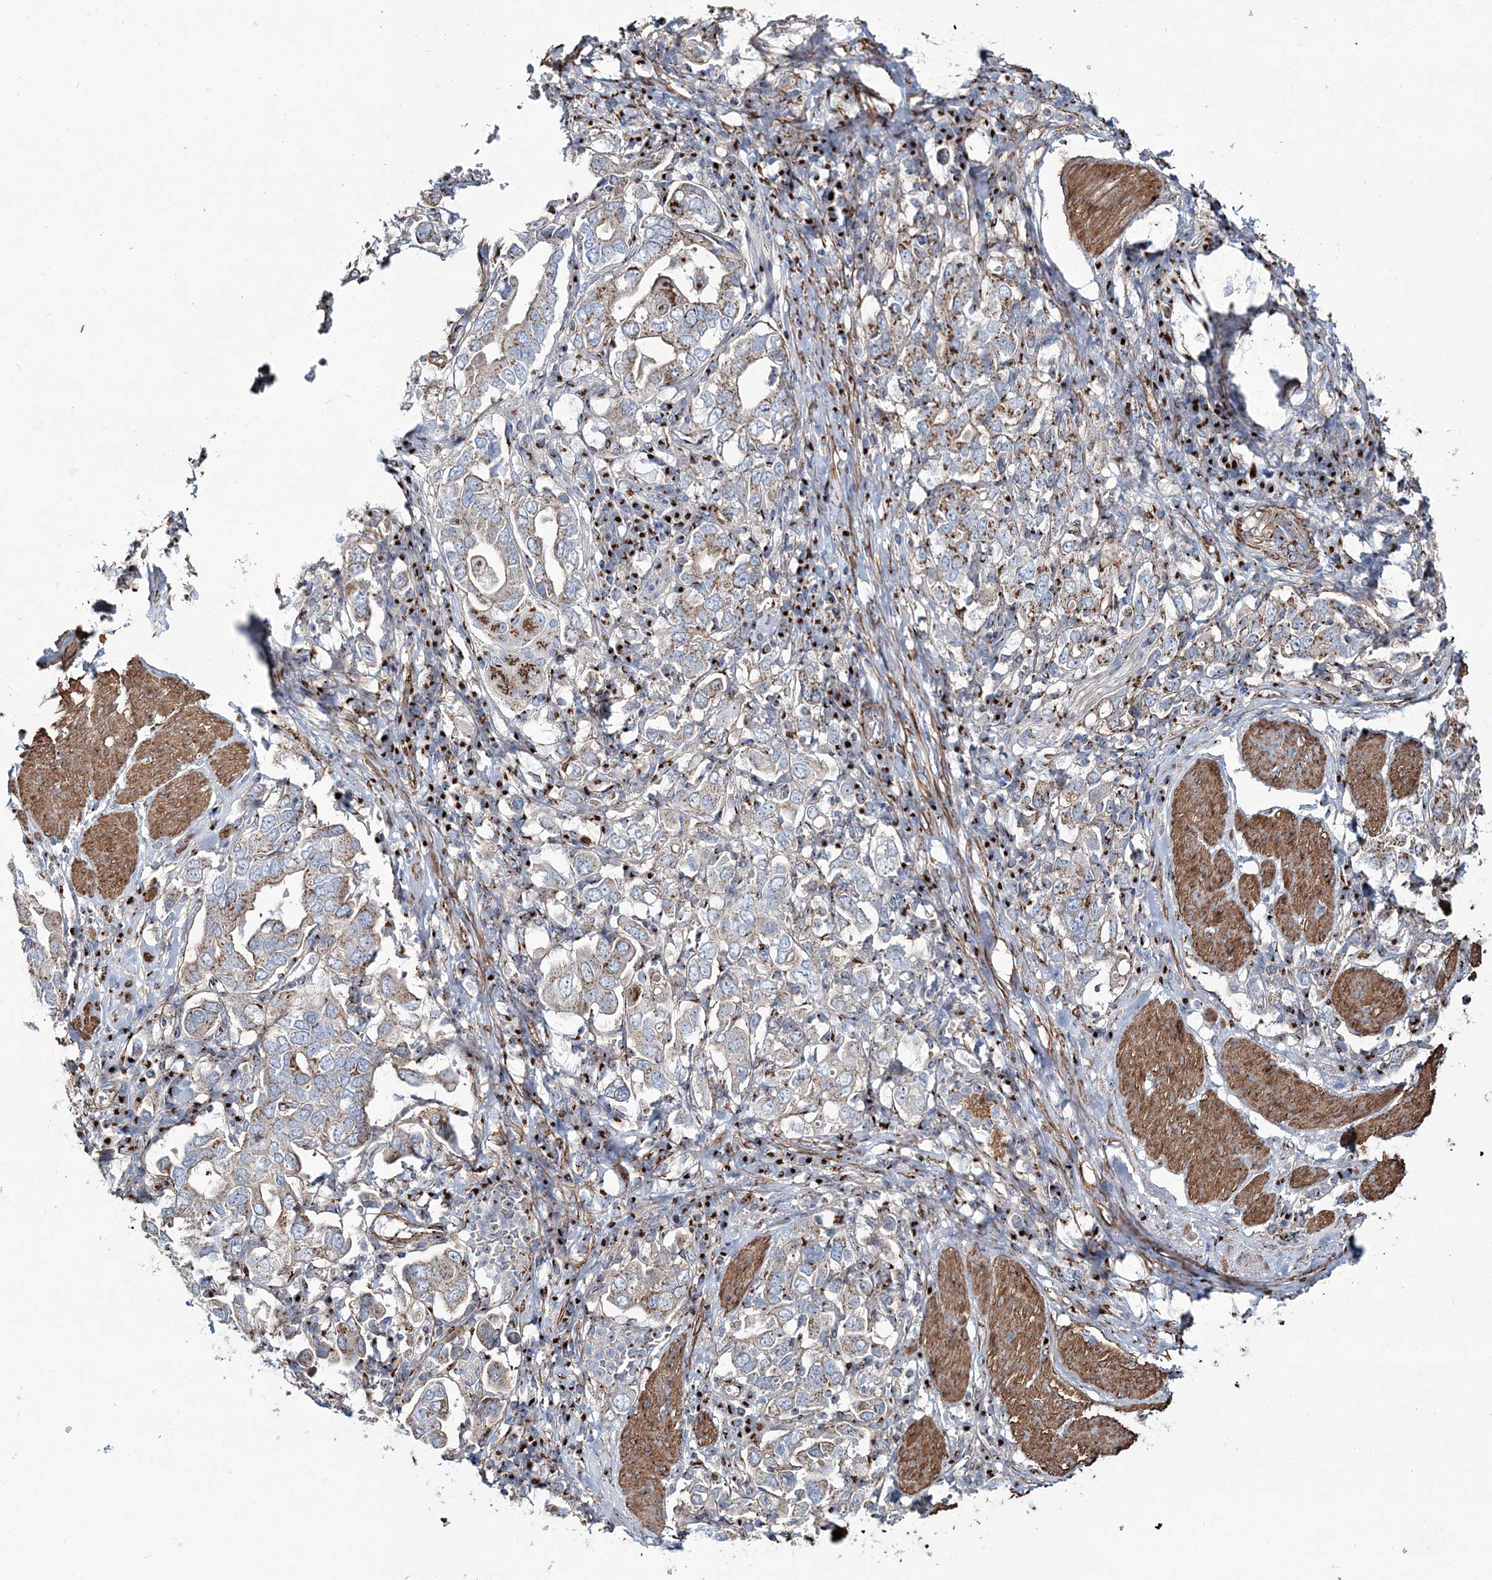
{"staining": {"intensity": "moderate", "quantity": "25%-75%", "location": "cytoplasmic/membranous"}, "tissue": "stomach cancer", "cell_type": "Tumor cells", "image_type": "cancer", "snomed": [{"axis": "morphology", "description": "Adenocarcinoma, NOS"}, {"axis": "topography", "description": "Stomach, upper"}], "caption": "Immunohistochemical staining of human stomach cancer exhibits medium levels of moderate cytoplasmic/membranous protein expression in about 25%-75% of tumor cells. (Stains: DAB (3,3'-diaminobenzidine) in brown, nuclei in blue, Microscopy: brightfield microscopy at high magnification).", "gene": "MAN1A2", "patient": {"sex": "male", "age": 62}}